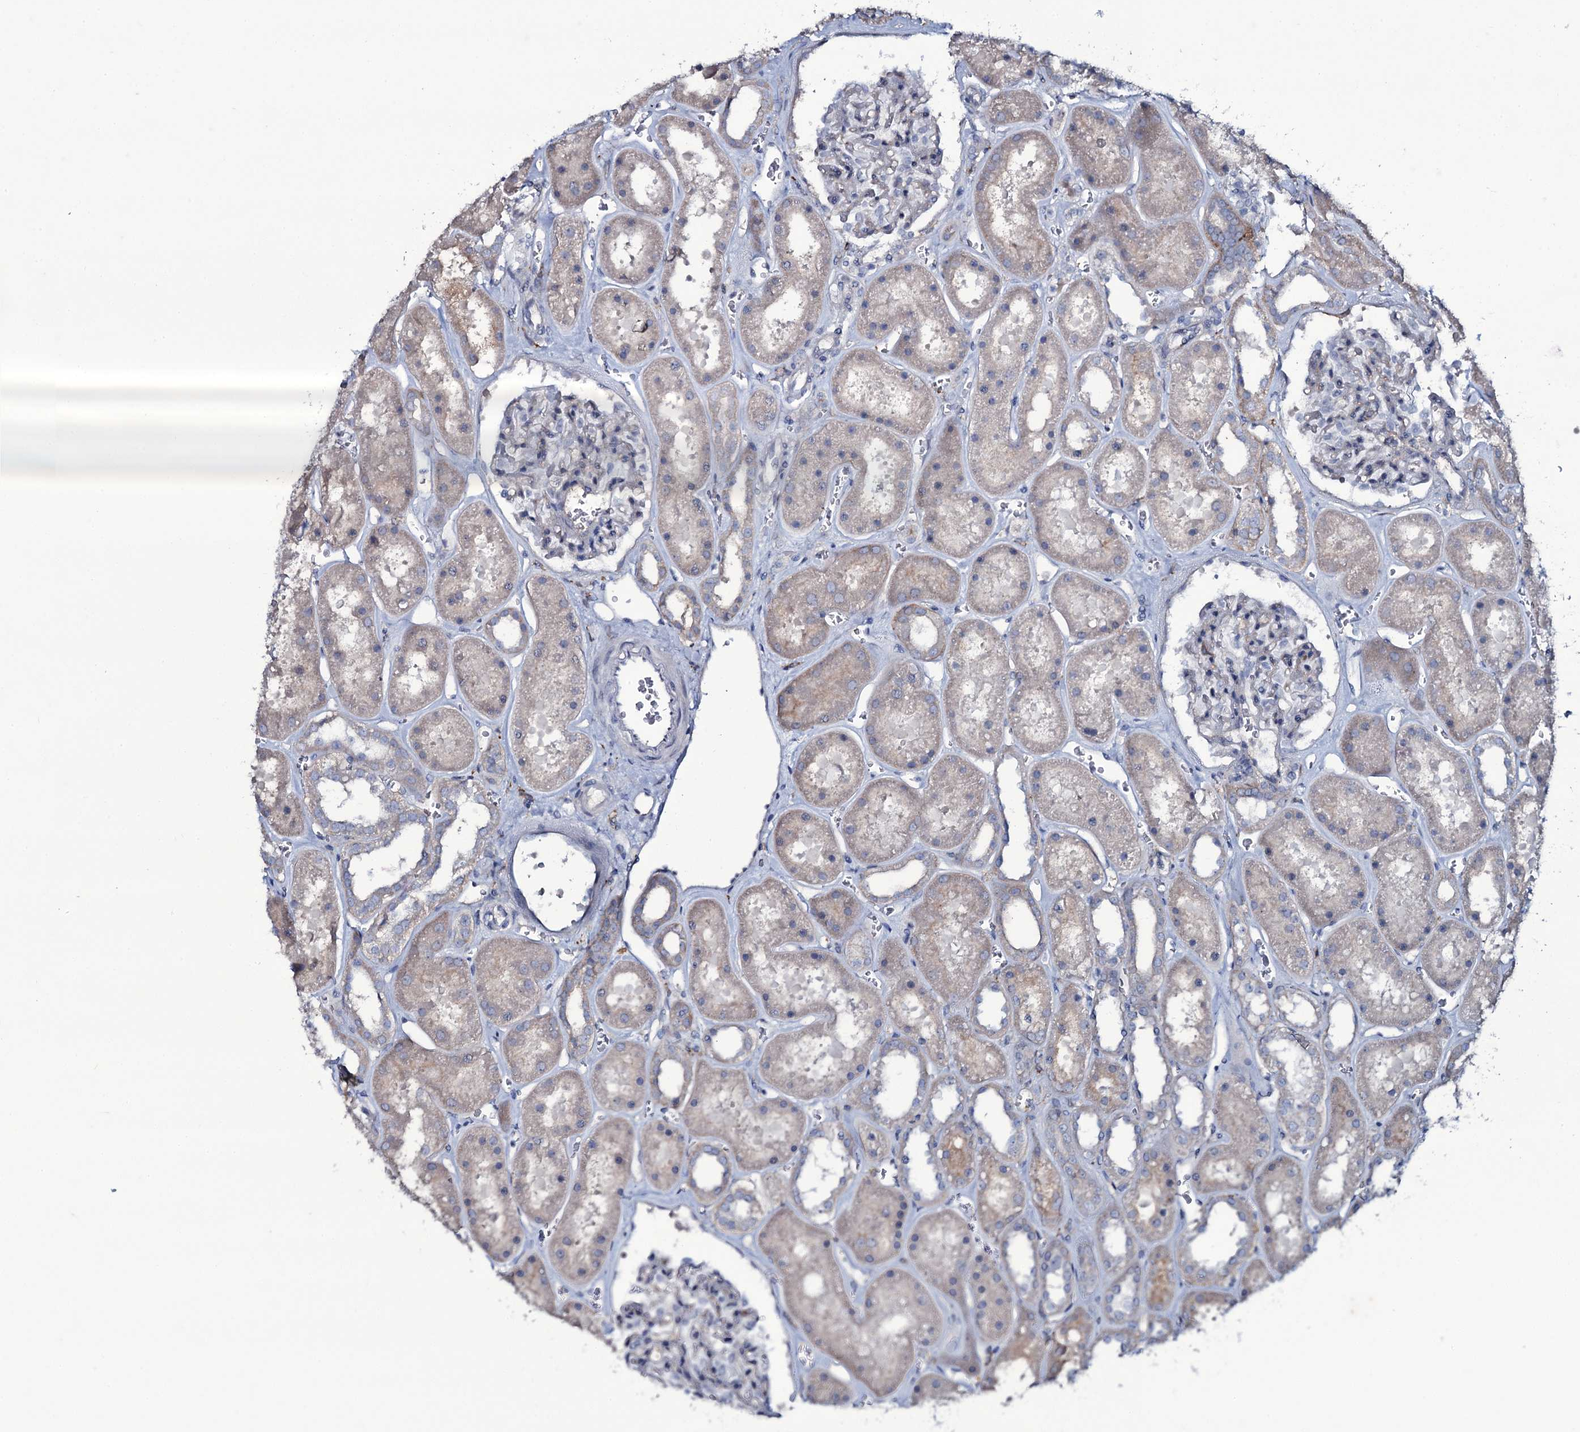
{"staining": {"intensity": "negative", "quantity": "none", "location": "none"}, "tissue": "kidney", "cell_type": "Cells in glomeruli", "image_type": "normal", "snomed": [{"axis": "morphology", "description": "Normal tissue, NOS"}, {"axis": "topography", "description": "Kidney"}], "caption": "IHC of benign human kidney reveals no expression in cells in glomeruli. (DAB (3,3'-diaminobenzidine) immunohistochemistry, high magnification).", "gene": "SNAP23", "patient": {"sex": "female", "age": 41}}